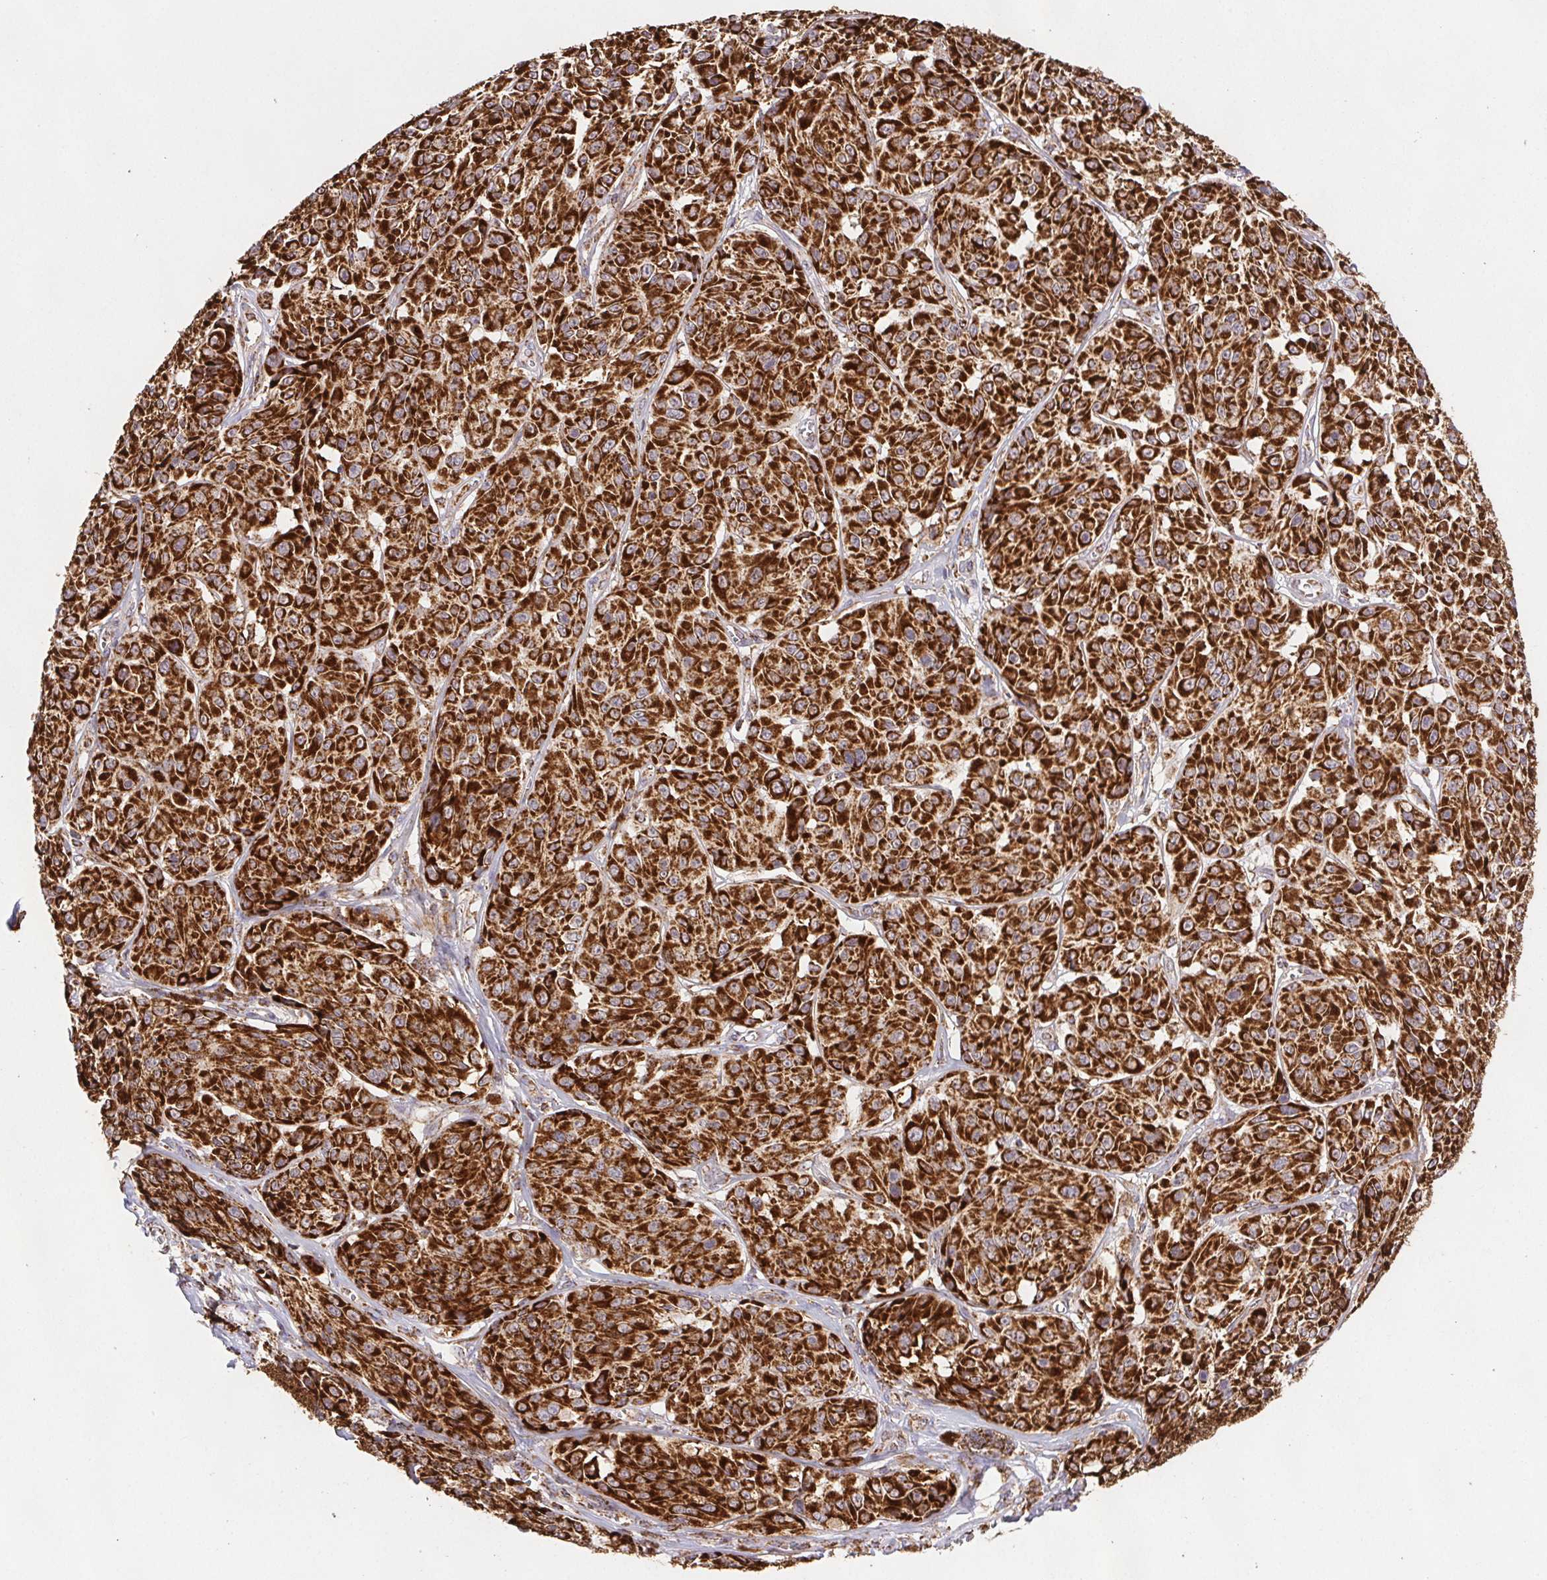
{"staining": {"intensity": "strong", "quantity": ">75%", "location": "cytoplasmic/membranous"}, "tissue": "melanoma", "cell_type": "Tumor cells", "image_type": "cancer", "snomed": [{"axis": "morphology", "description": "Malignant melanoma, NOS"}, {"axis": "topography", "description": "Skin"}], "caption": "The photomicrograph exhibits staining of melanoma, revealing strong cytoplasmic/membranous protein expression (brown color) within tumor cells.", "gene": "NIPSNAP2", "patient": {"sex": "male", "age": 91}}